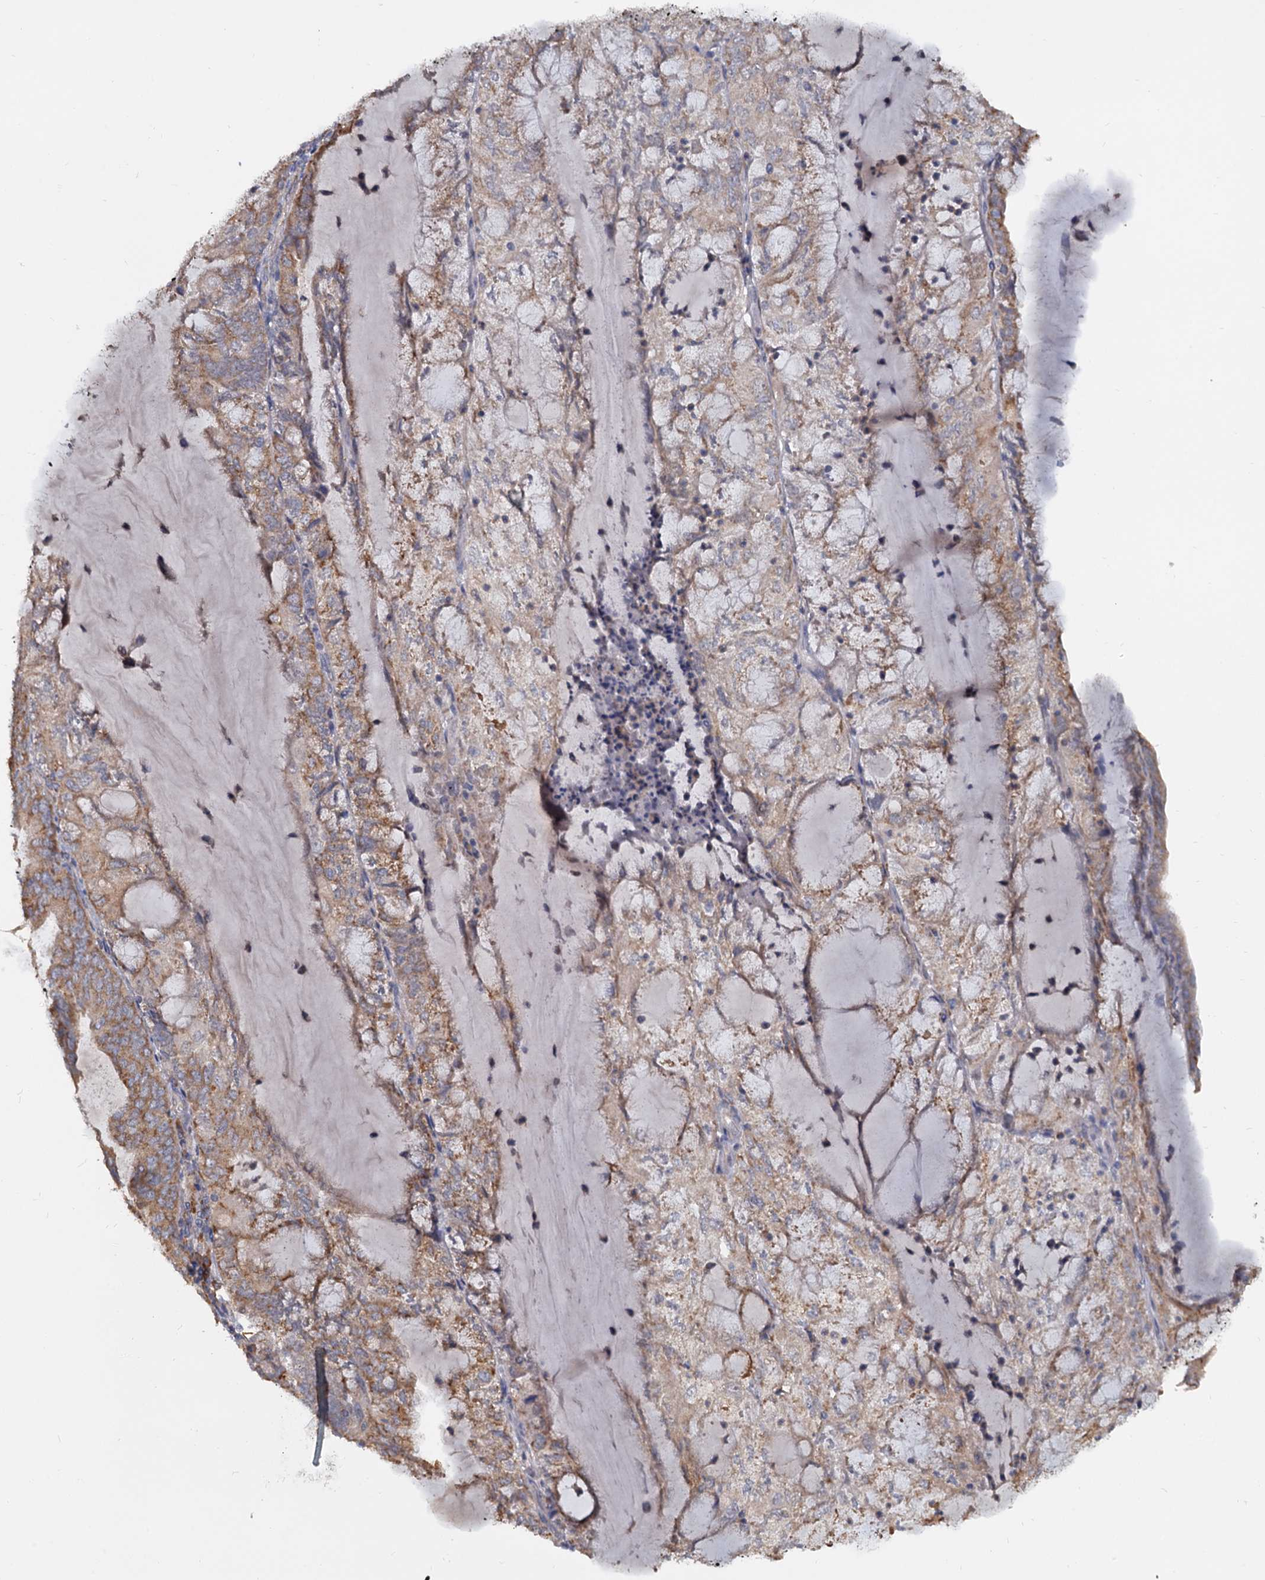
{"staining": {"intensity": "moderate", "quantity": ">75%", "location": "cytoplasmic/membranous"}, "tissue": "endometrial cancer", "cell_type": "Tumor cells", "image_type": "cancer", "snomed": [{"axis": "morphology", "description": "Adenocarcinoma, NOS"}, {"axis": "topography", "description": "Endometrium"}], "caption": "This histopathology image shows immunohistochemistry staining of human endometrial cancer, with medium moderate cytoplasmic/membranous expression in approximately >75% of tumor cells.", "gene": "LRRC51", "patient": {"sex": "female", "age": 81}}